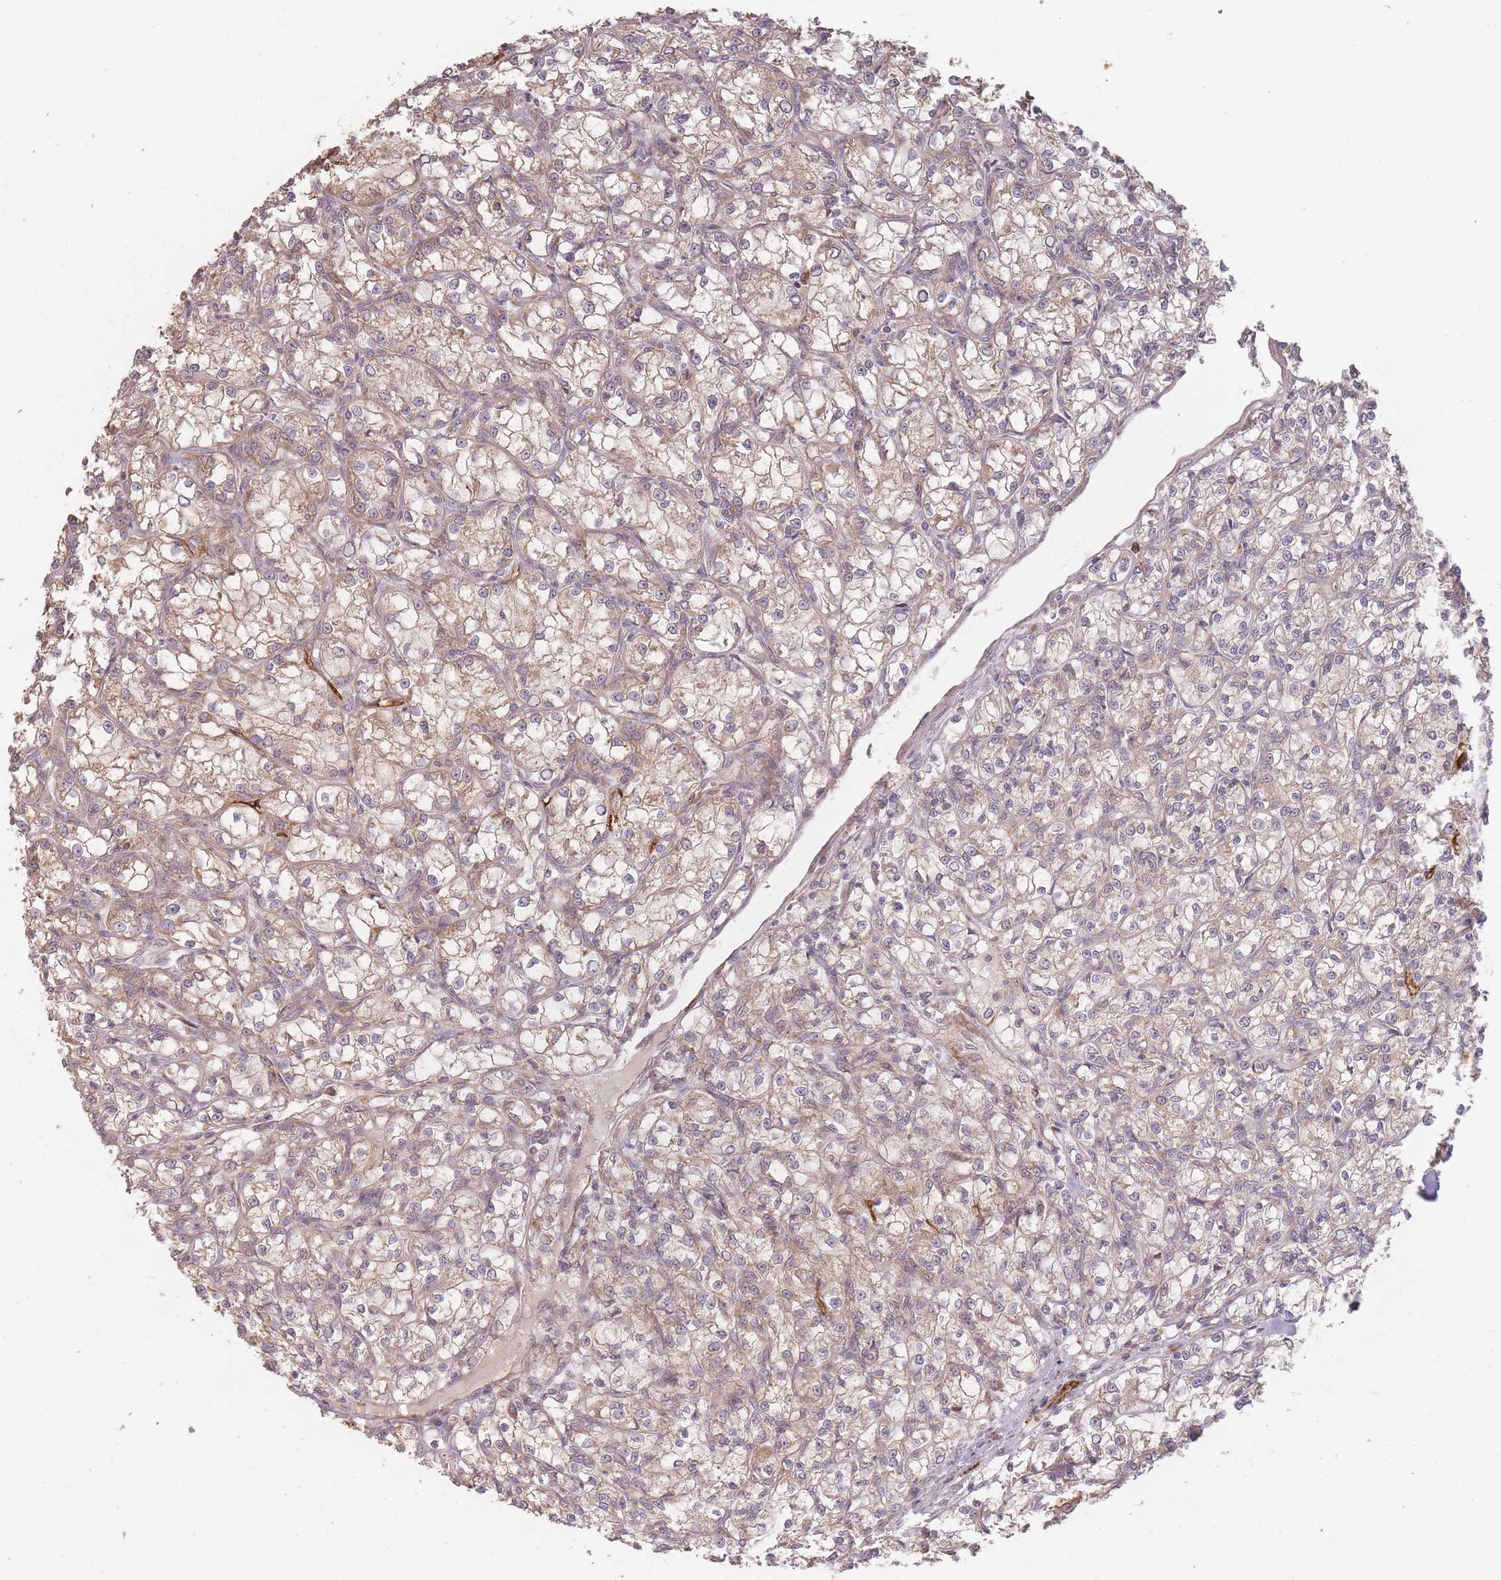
{"staining": {"intensity": "weak", "quantity": "<25%", "location": "cytoplasmic/membranous"}, "tissue": "renal cancer", "cell_type": "Tumor cells", "image_type": "cancer", "snomed": [{"axis": "morphology", "description": "Adenocarcinoma, NOS"}, {"axis": "topography", "description": "Kidney"}], "caption": "Tumor cells are negative for brown protein staining in renal cancer (adenocarcinoma).", "gene": "MRPS6", "patient": {"sex": "female", "age": 59}}